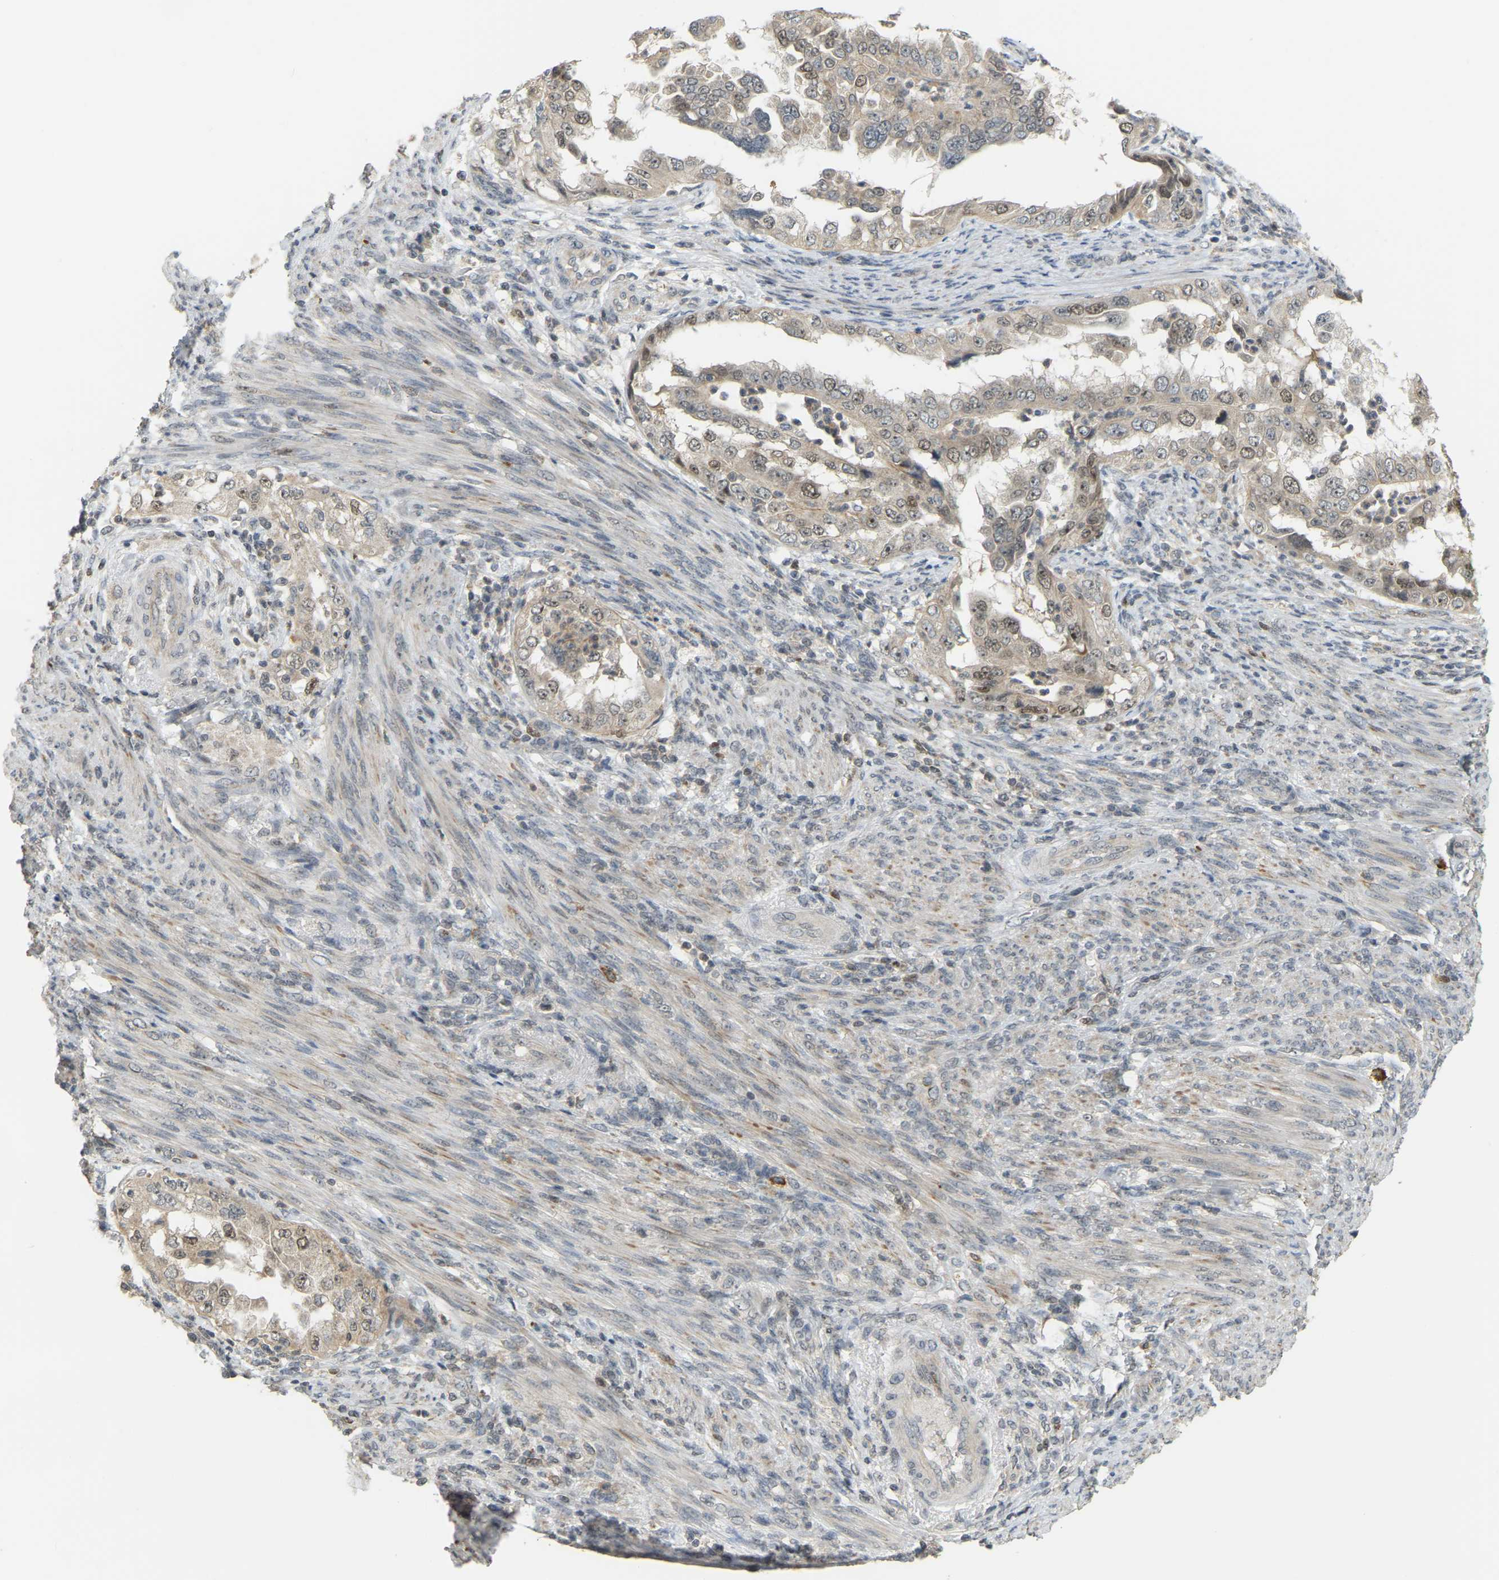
{"staining": {"intensity": "moderate", "quantity": "25%-75%", "location": "nuclear"}, "tissue": "endometrial cancer", "cell_type": "Tumor cells", "image_type": "cancer", "snomed": [{"axis": "morphology", "description": "Adenocarcinoma, NOS"}, {"axis": "topography", "description": "Endometrium"}], "caption": "Immunohistochemical staining of human adenocarcinoma (endometrial) exhibits moderate nuclear protein expression in approximately 25%-75% of tumor cells. (DAB (3,3'-diaminobenzidine) = brown stain, brightfield microscopy at high magnification).", "gene": "BRF2", "patient": {"sex": "female", "age": 85}}